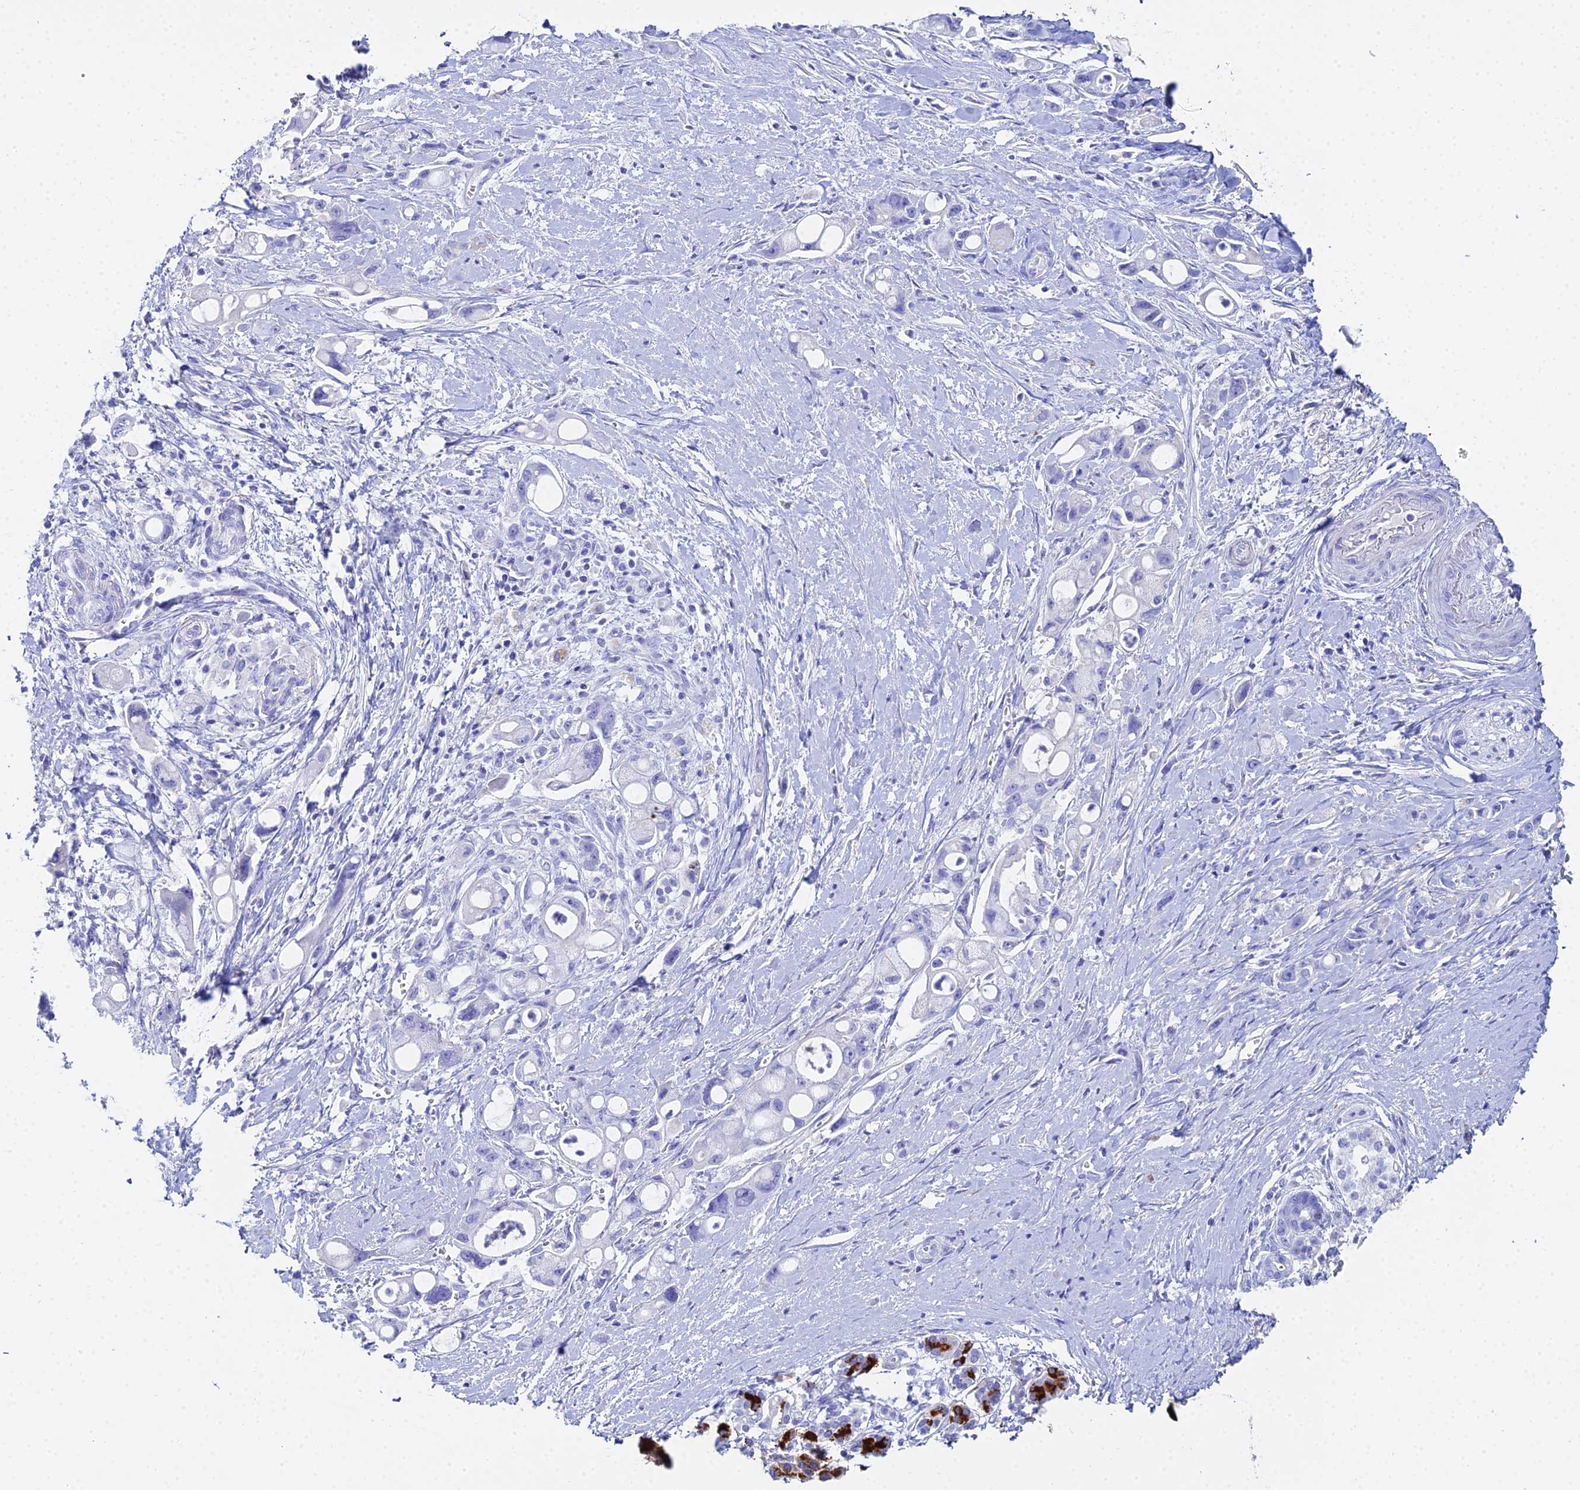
{"staining": {"intensity": "negative", "quantity": "none", "location": "none"}, "tissue": "pancreatic cancer", "cell_type": "Tumor cells", "image_type": "cancer", "snomed": [{"axis": "morphology", "description": "Adenocarcinoma, NOS"}, {"axis": "topography", "description": "Pancreas"}], "caption": "Pancreatic cancer was stained to show a protein in brown. There is no significant expression in tumor cells.", "gene": "CELA3A", "patient": {"sex": "male", "age": 68}}